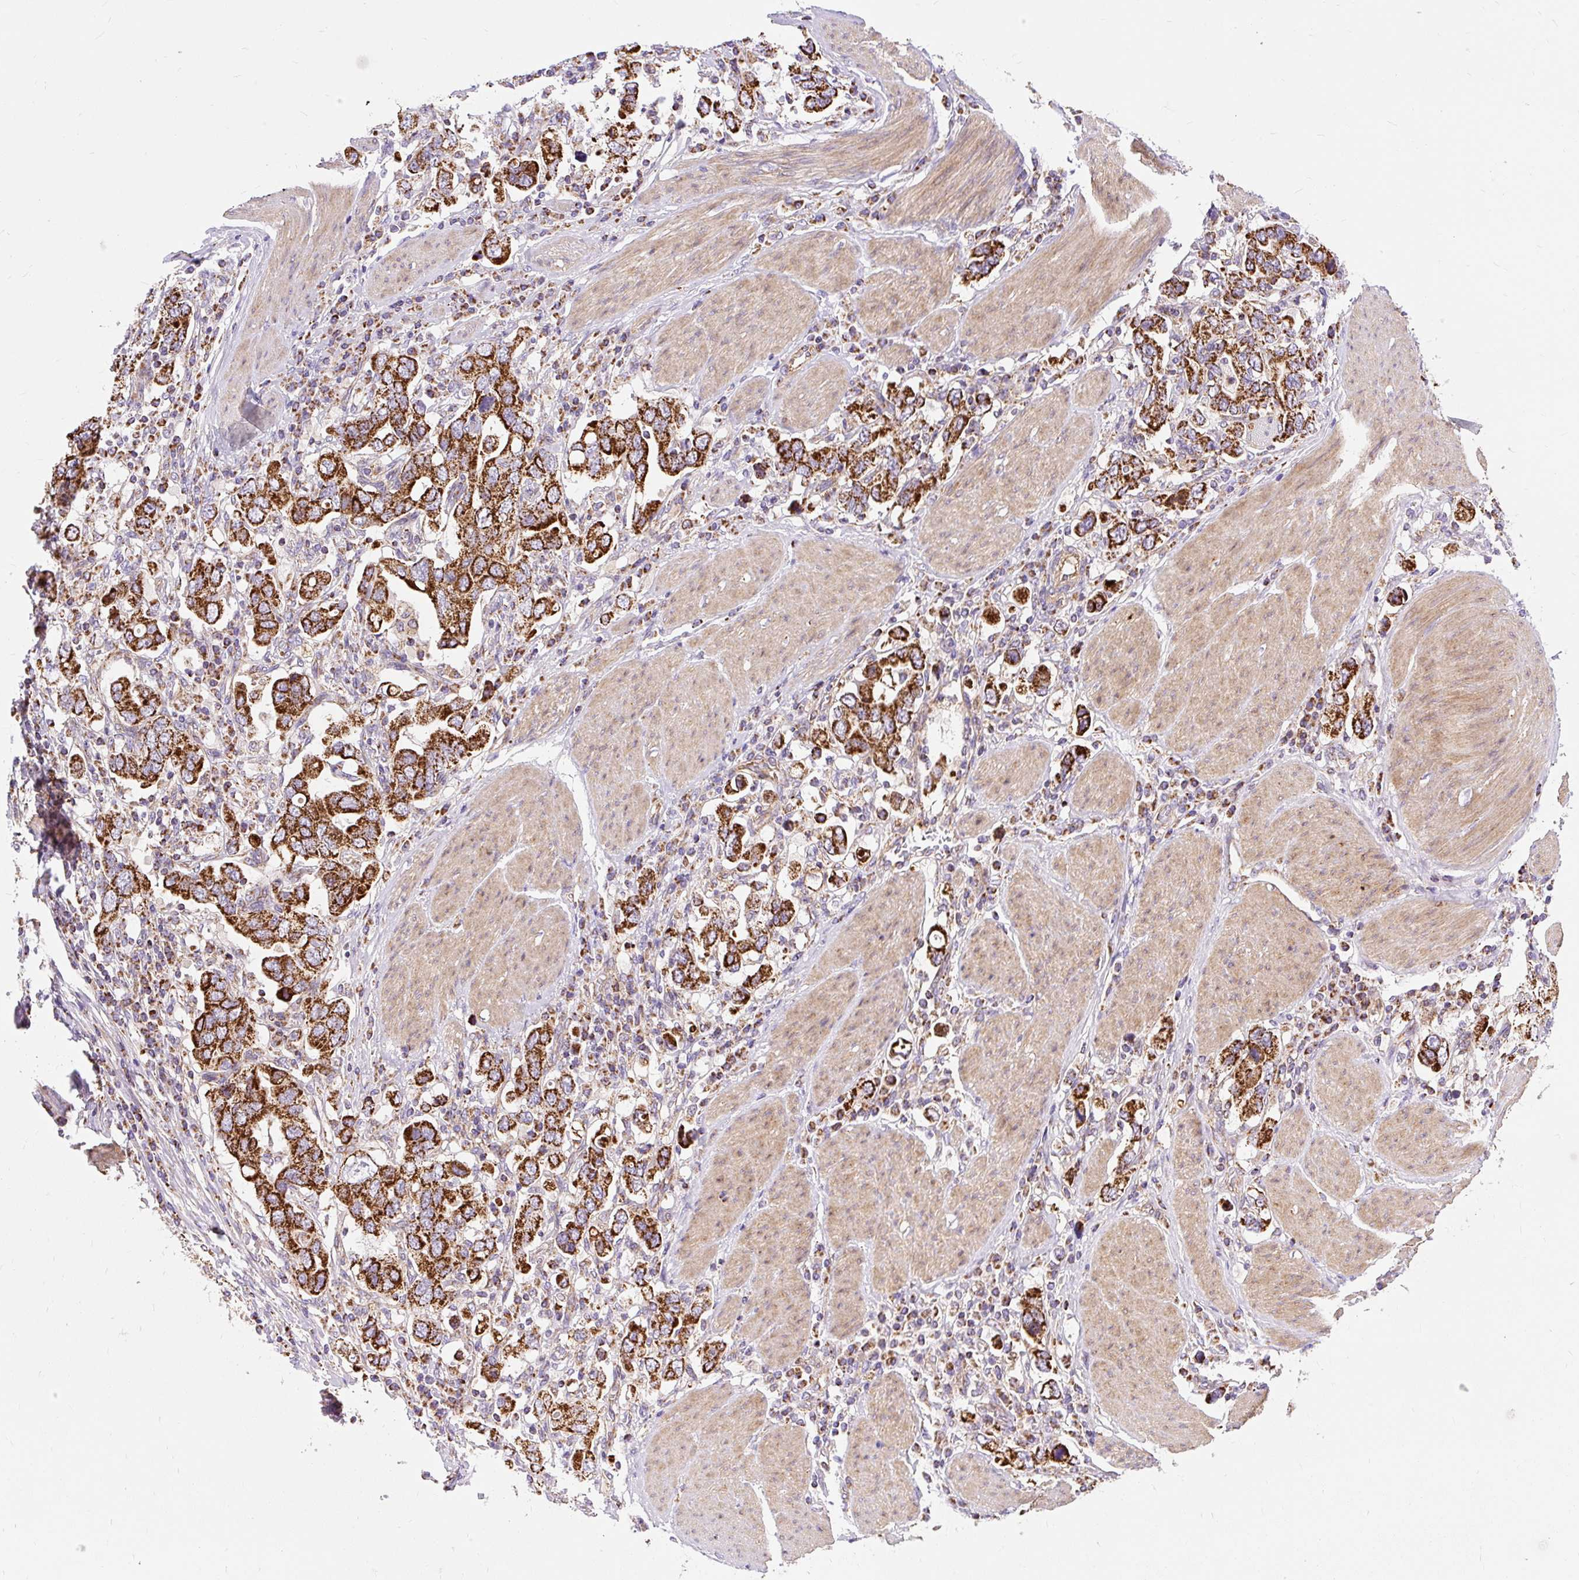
{"staining": {"intensity": "strong", "quantity": ">75%", "location": "cytoplasmic/membranous"}, "tissue": "stomach cancer", "cell_type": "Tumor cells", "image_type": "cancer", "snomed": [{"axis": "morphology", "description": "Adenocarcinoma, NOS"}, {"axis": "topography", "description": "Stomach, upper"}], "caption": "Immunohistochemistry (DAB (3,3'-diaminobenzidine)) staining of human adenocarcinoma (stomach) shows strong cytoplasmic/membranous protein positivity in approximately >75% of tumor cells.", "gene": "CEP290", "patient": {"sex": "male", "age": 62}}